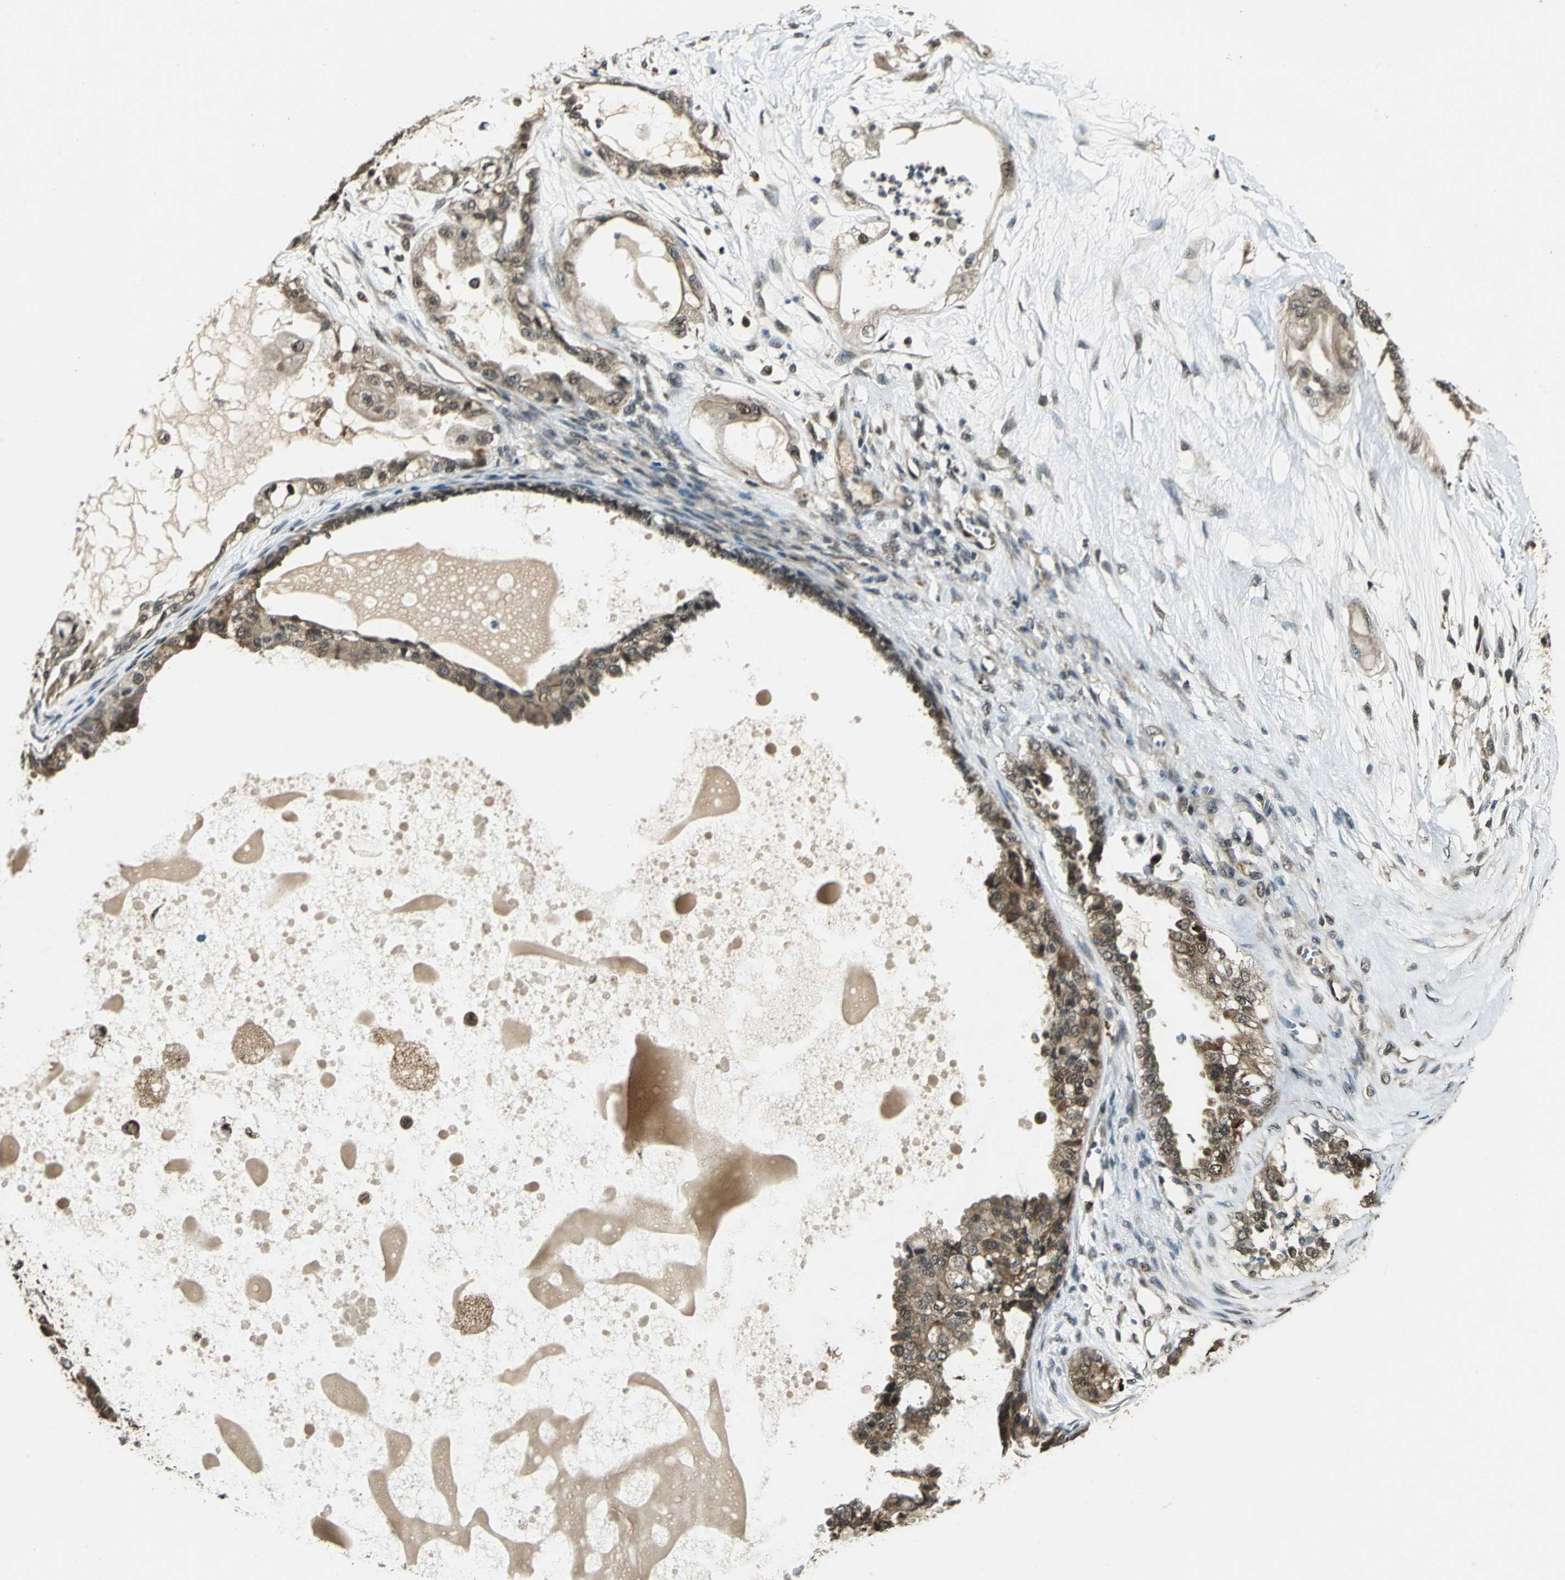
{"staining": {"intensity": "moderate", "quantity": ">75%", "location": "cytoplasmic/membranous,nuclear"}, "tissue": "ovarian cancer", "cell_type": "Tumor cells", "image_type": "cancer", "snomed": [{"axis": "morphology", "description": "Carcinoma, NOS"}, {"axis": "morphology", "description": "Carcinoma, endometroid"}, {"axis": "topography", "description": "Ovary"}], "caption": "The histopathology image reveals immunohistochemical staining of ovarian cancer (endometroid carcinoma). There is moderate cytoplasmic/membranous and nuclear staining is appreciated in about >75% of tumor cells. The protein is shown in brown color, while the nuclei are stained blue.", "gene": "PPP1R13L", "patient": {"sex": "female", "age": 50}}